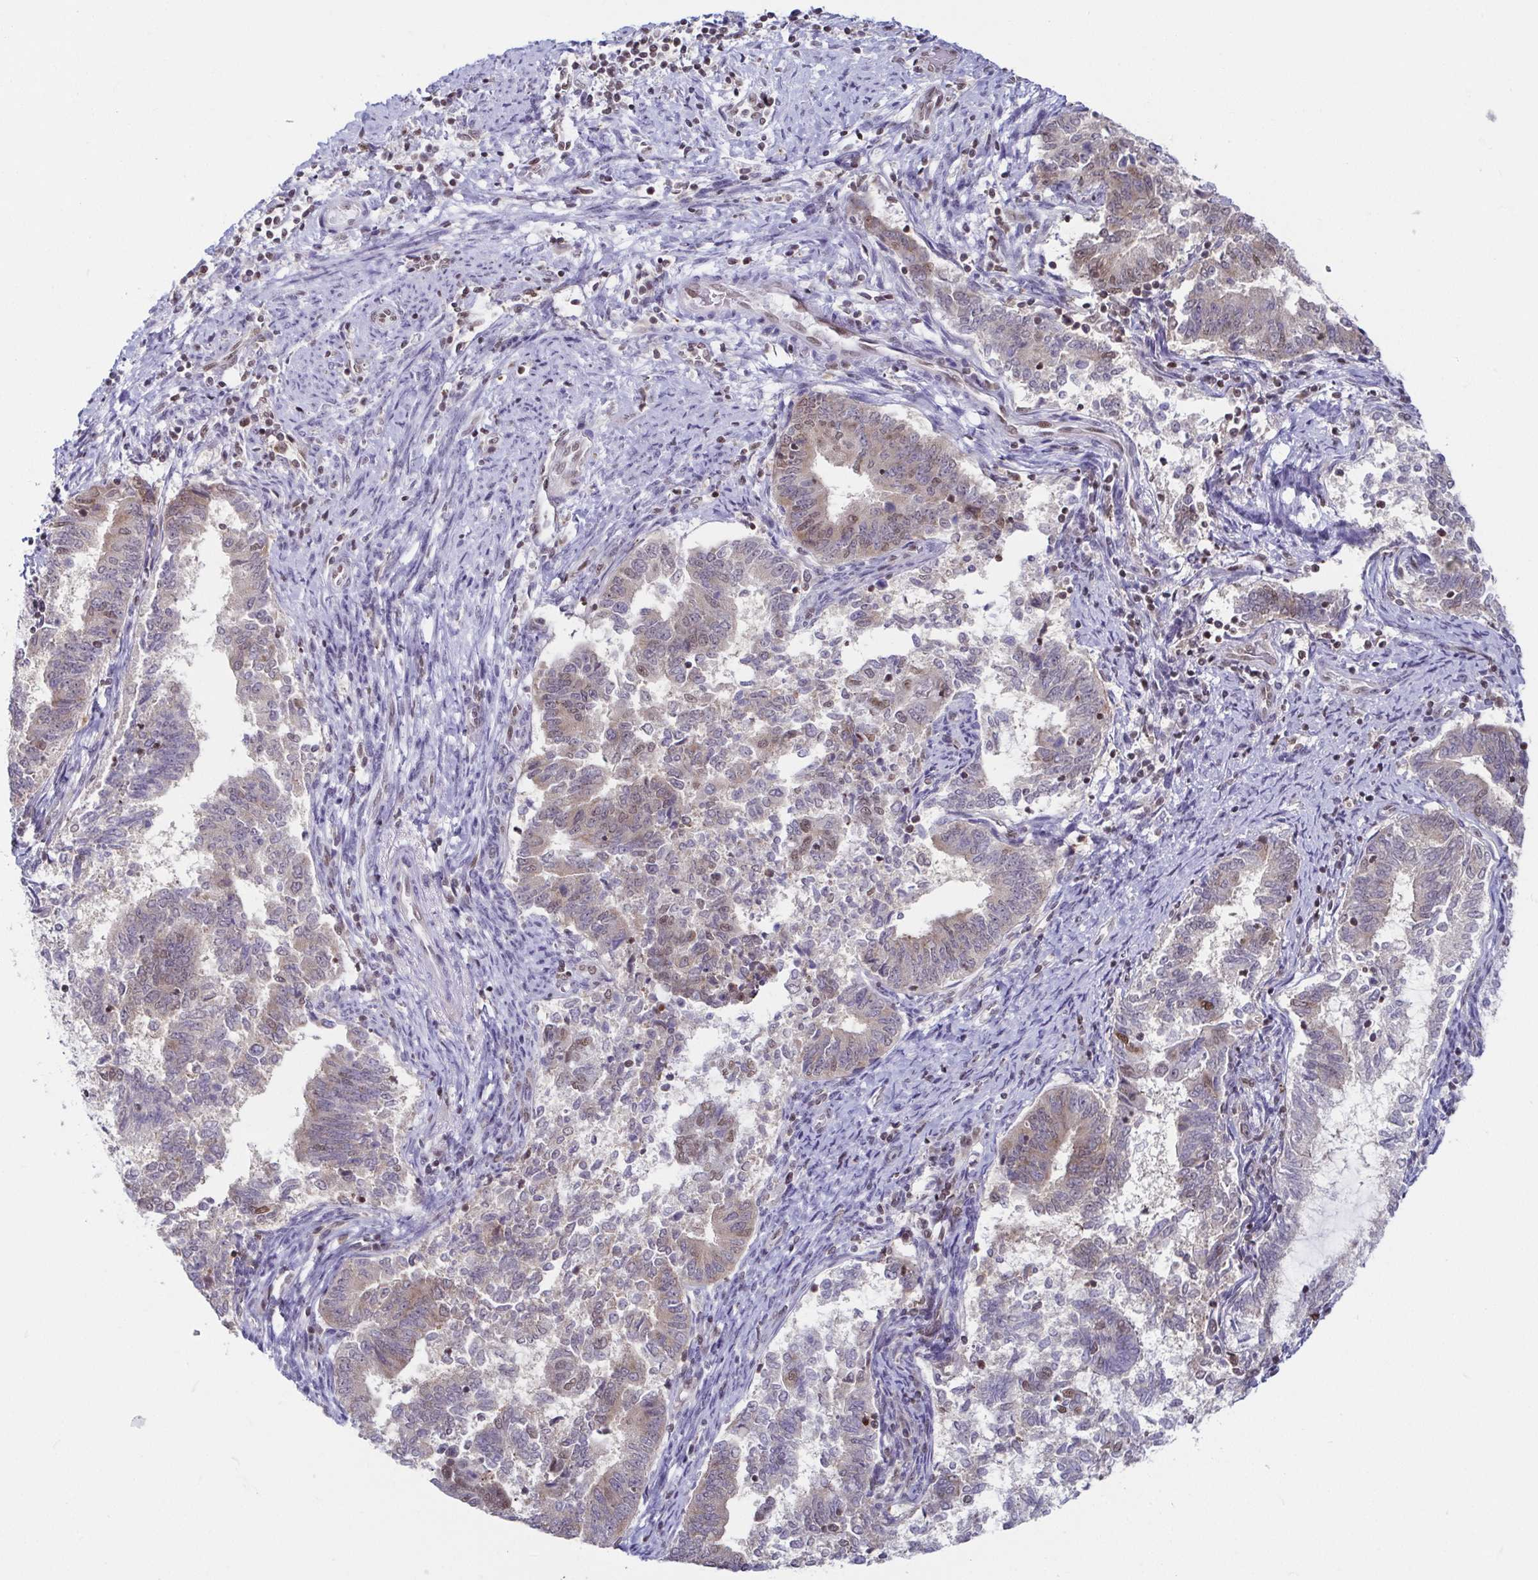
{"staining": {"intensity": "moderate", "quantity": "25%-75%", "location": "nuclear"}, "tissue": "endometrial cancer", "cell_type": "Tumor cells", "image_type": "cancer", "snomed": [{"axis": "morphology", "description": "Adenocarcinoma, NOS"}, {"axis": "topography", "description": "Endometrium"}], "caption": "Protein analysis of adenocarcinoma (endometrial) tissue demonstrates moderate nuclear expression in about 25%-75% of tumor cells.", "gene": "EWSR1", "patient": {"sex": "female", "age": 65}}